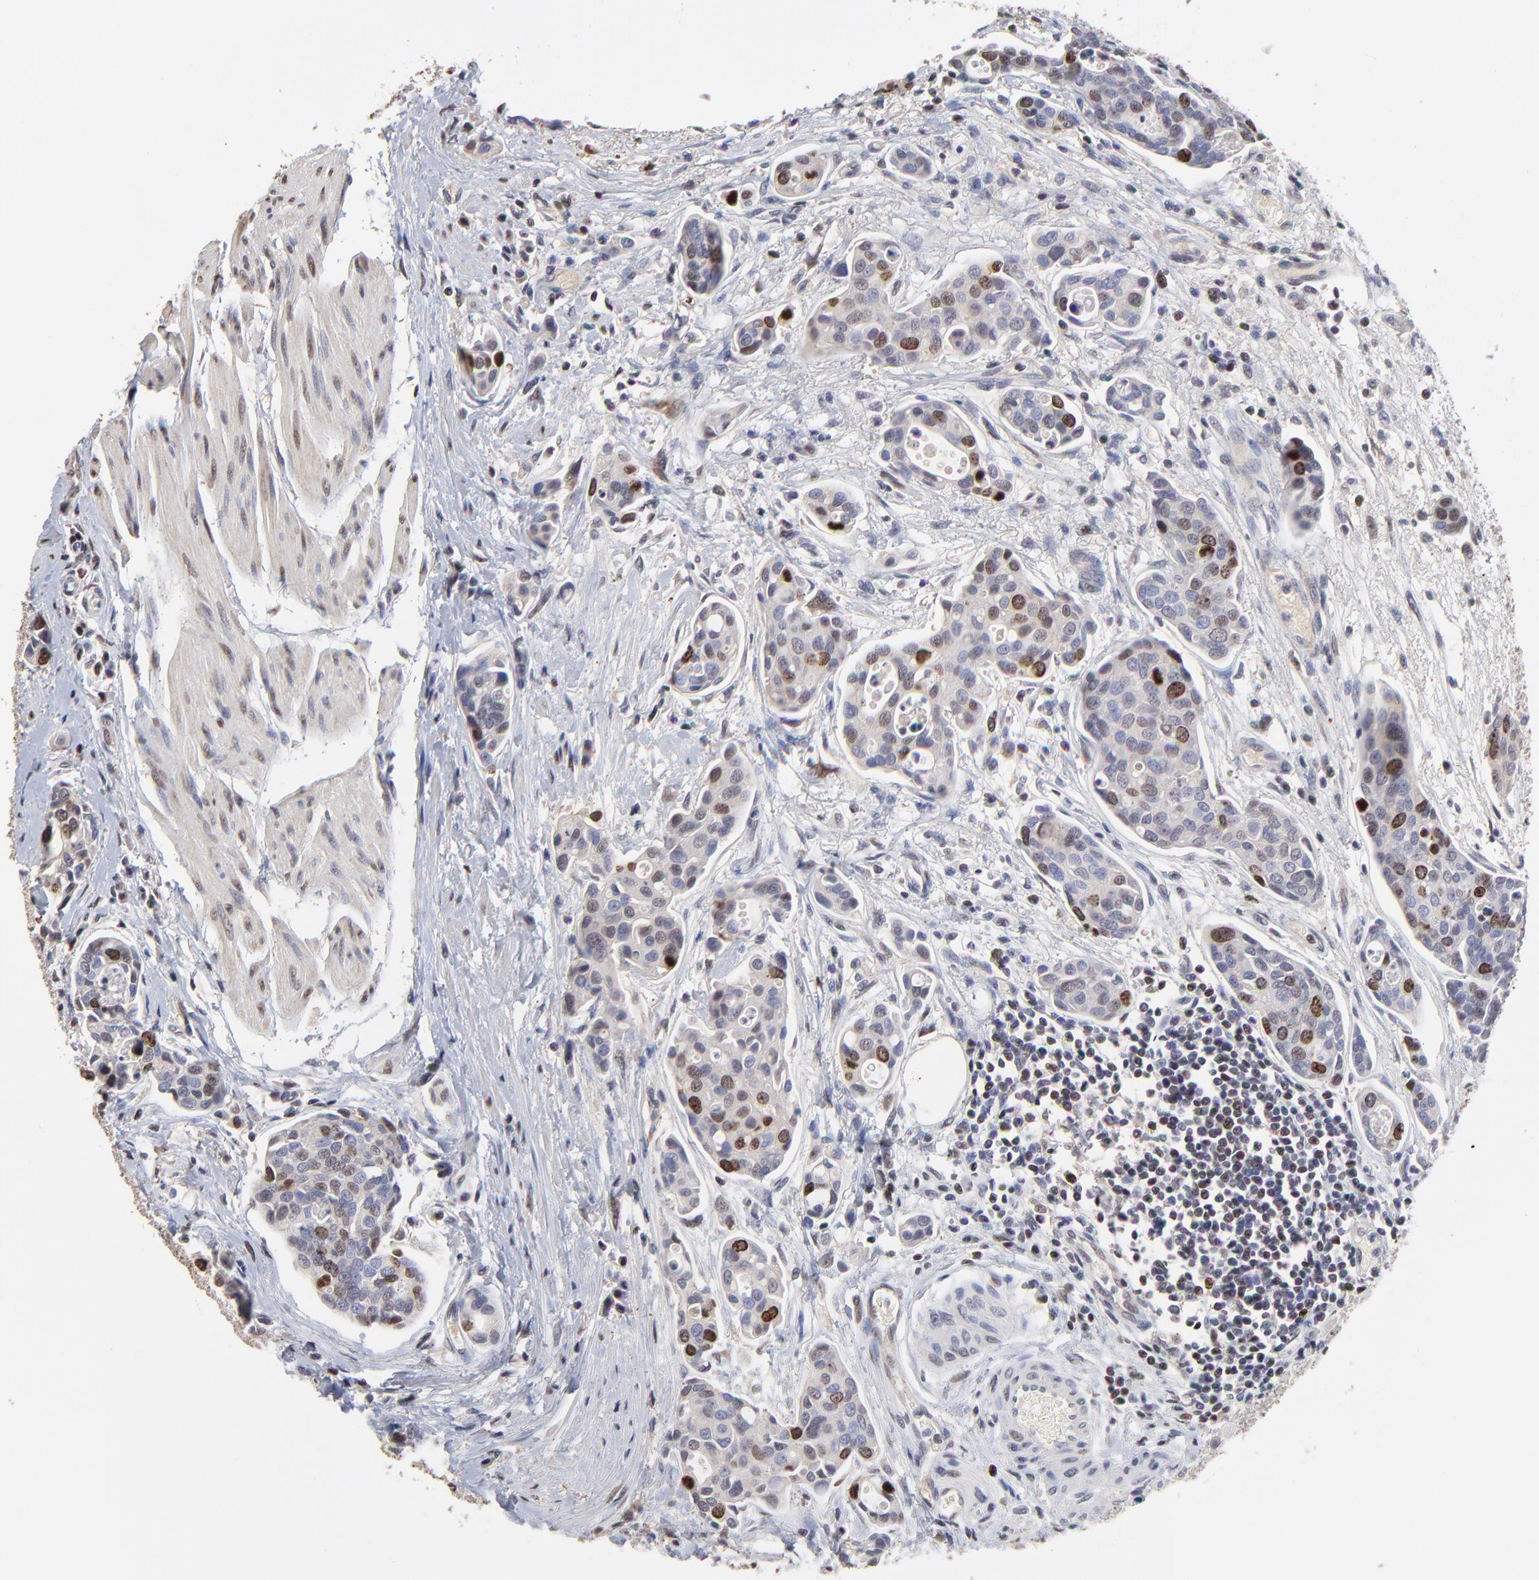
{"staining": {"intensity": "moderate", "quantity": "25%-75%", "location": "nuclear"}, "tissue": "urothelial cancer", "cell_type": "Tumor cells", "image_type": "cancer", "snomed": [{"axis": "morphology", "description": "Urothelial carcinoma, High grade"}, {"axis": "topography", "description": "Urinary bladder"}], "caption": "This is a histology image of IHC staining of urothelial carcinoma (high-grade), which shows moderate staining in the nuclear of tumor cells.", "gene": "BIRC5", "patient": {"sex": "male", "age": 78}}